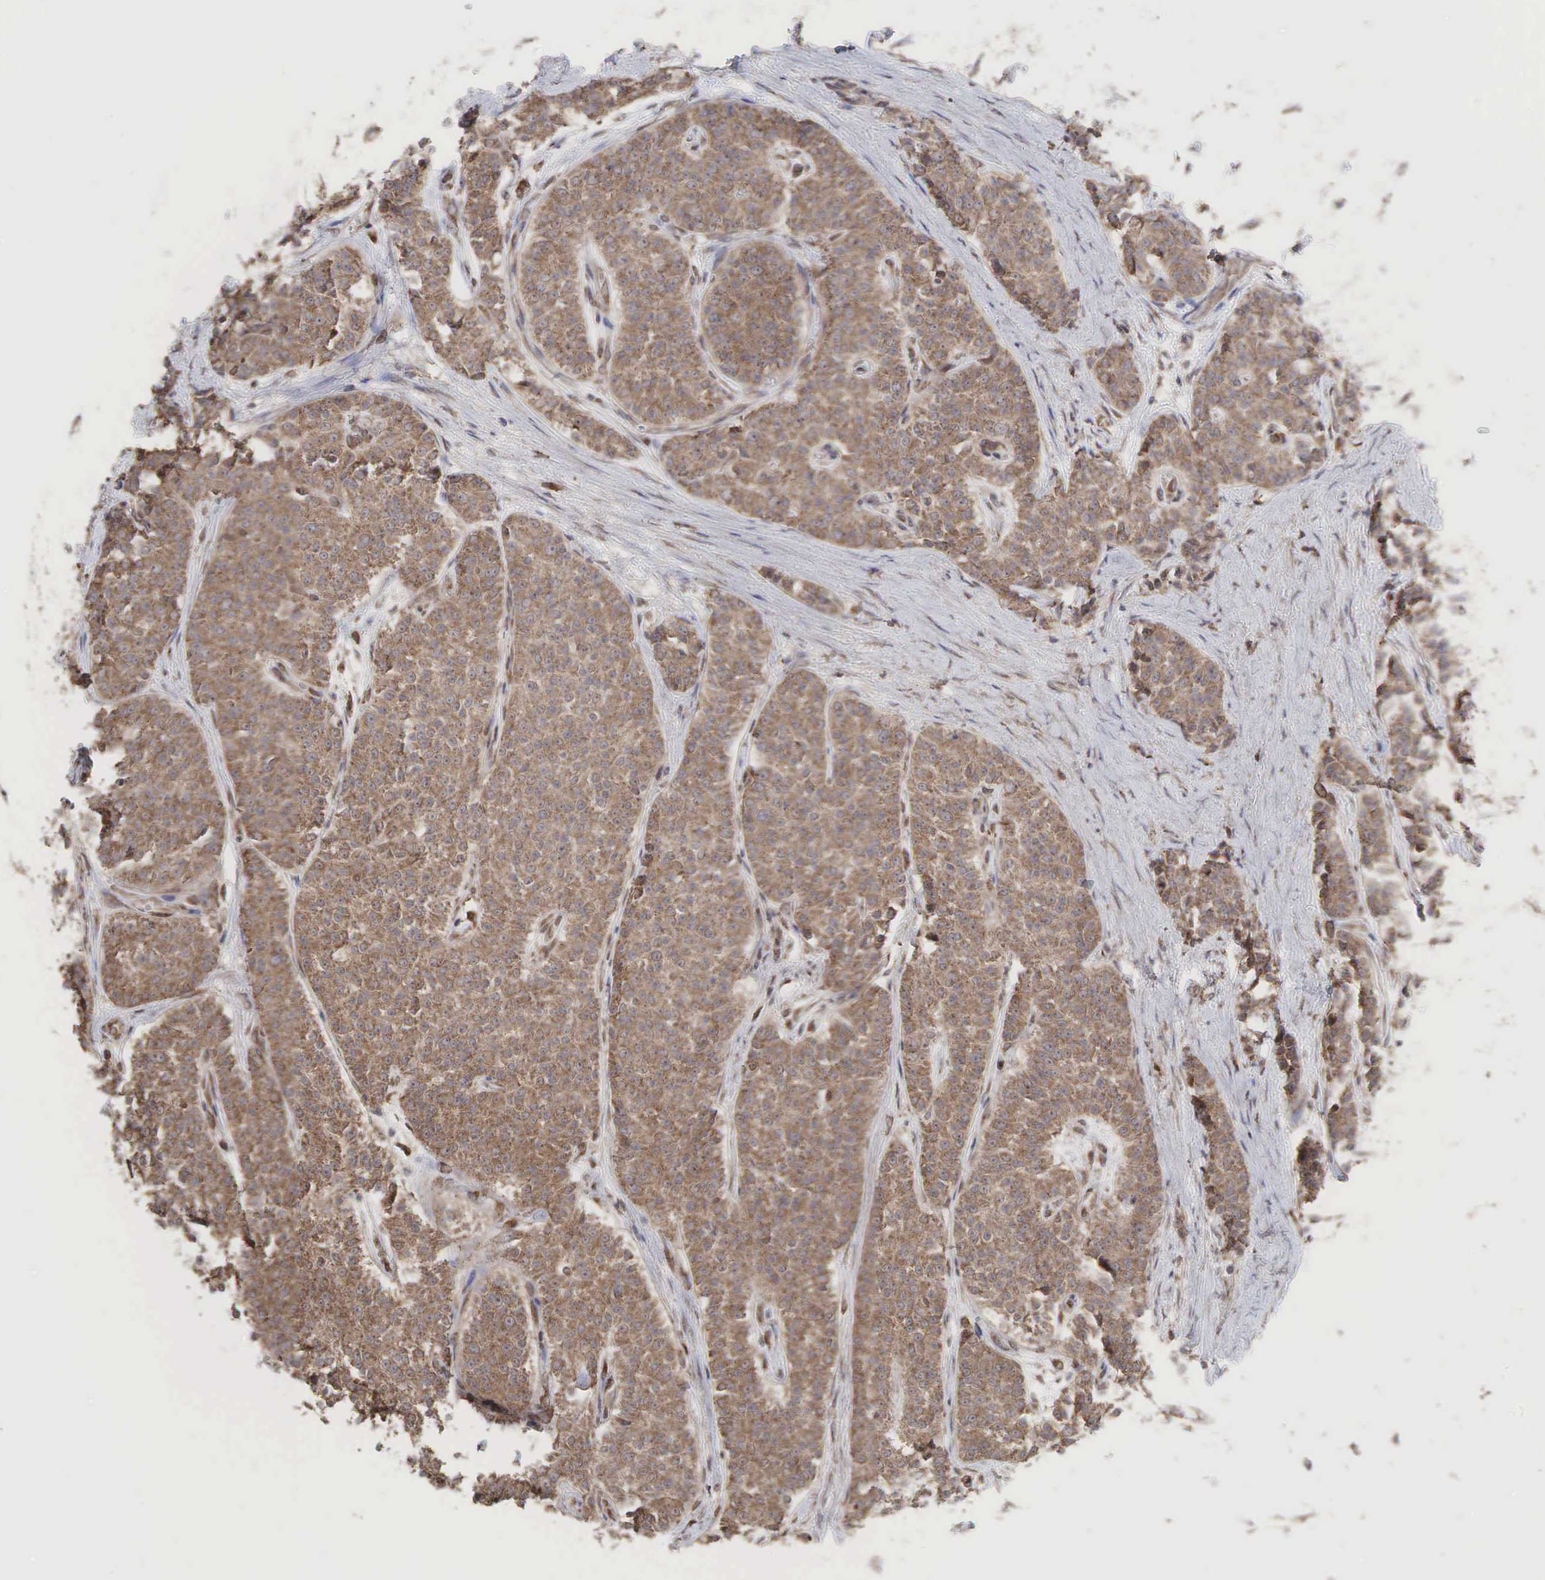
{"staining": {"intensity": "moderate", "quantity": ">75%", "location": "cytoplasmic/membranous"}, "tissue": "carcinoid", "cell_type": "Tumor cells", "image_type": "cancer", "snomed": [{"axis": "morphology", "description": "Carcinoid, malignant, NOS"}, {"axis": "topography", "description": "Stomach"}], "caption": "This image displays IHC staining of human carcinoid, with medium moderate cytoplasmic/membranous expression in approximately >75% of tumor cells.", "gene": "PABPC5", "patient": {"sex": "female", "age": 76}}